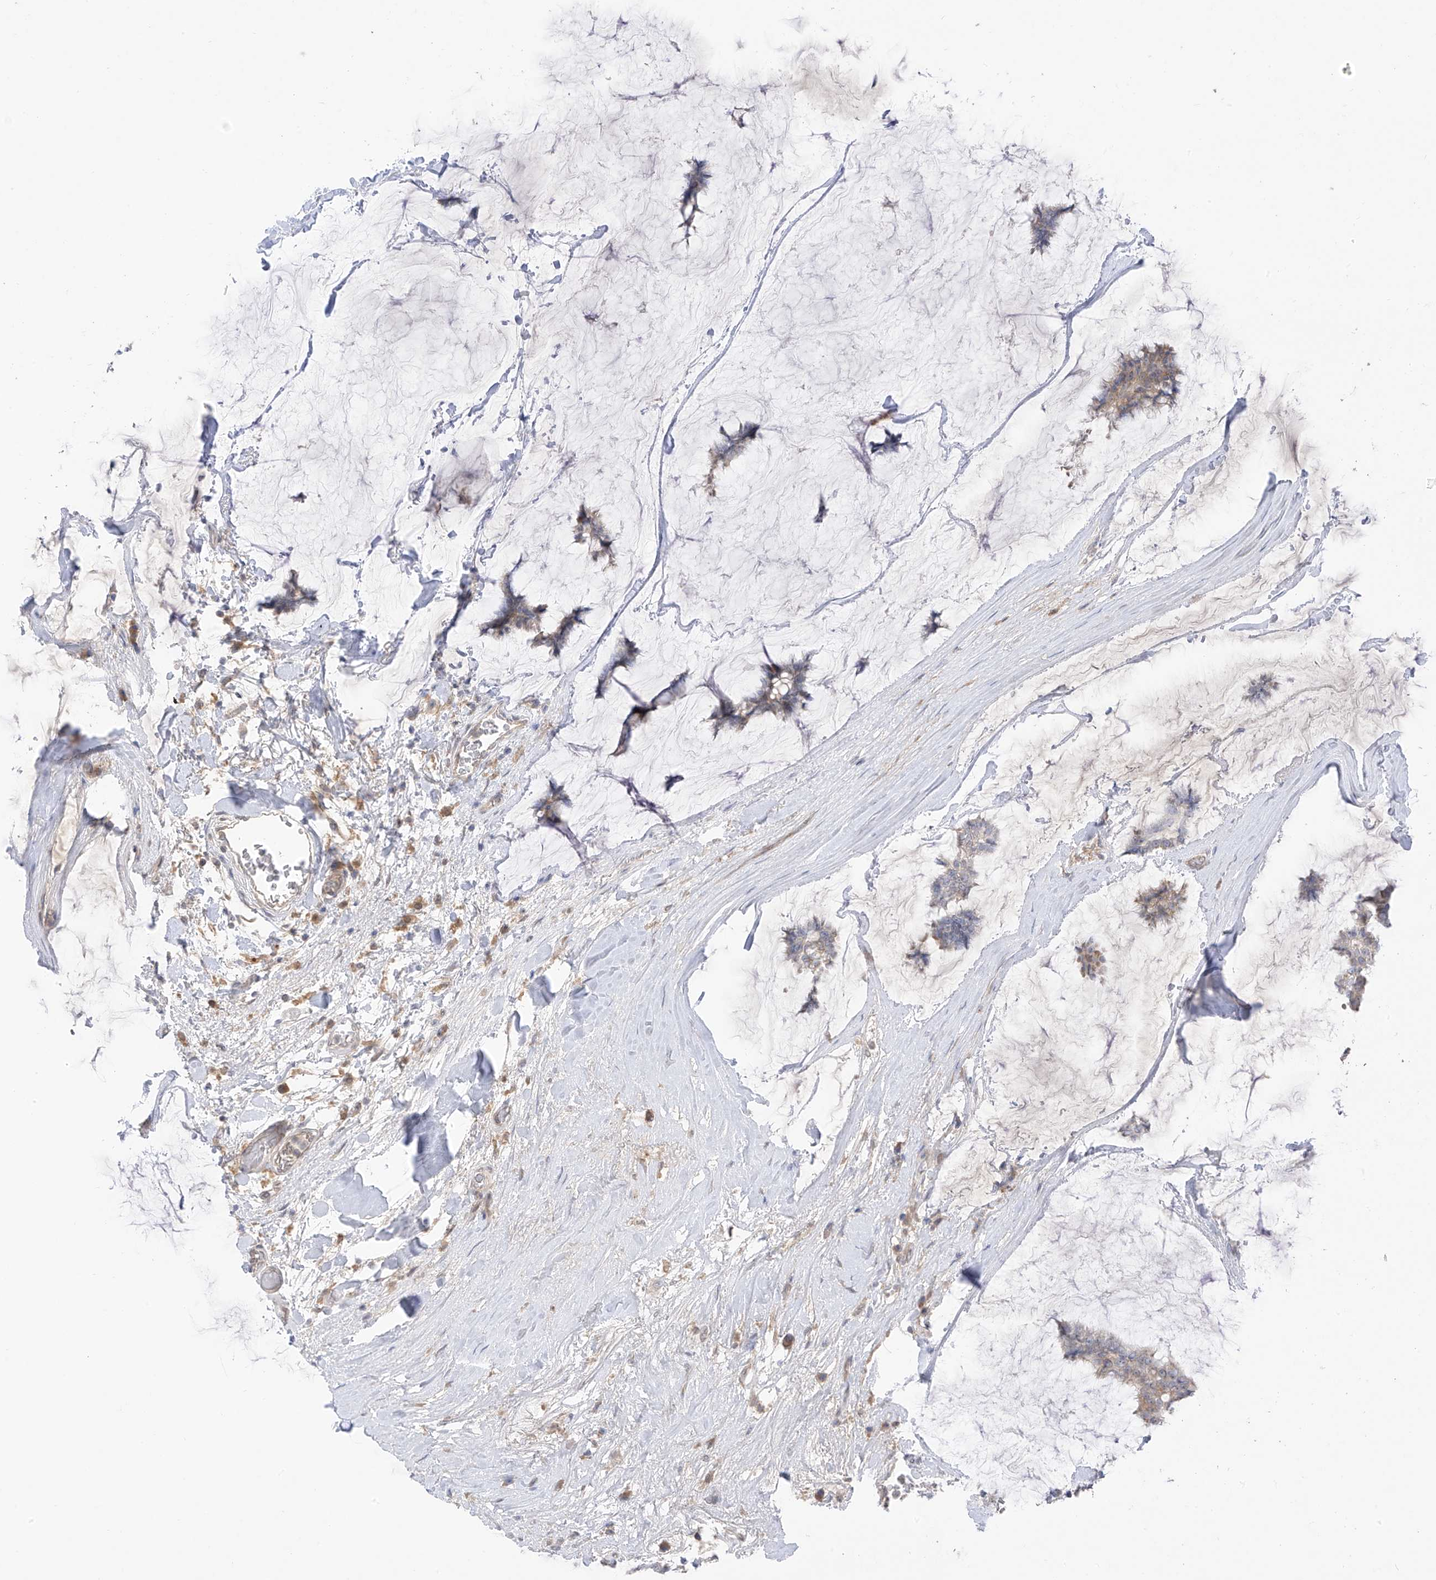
{"staining": {"intensity": "weak", "quantity": "25%-75%", "location": "cytoplasmic/membranous"}, "tissue": "breast cancer", "cell_type": "Tumor cells", "image_type": "cancer", "snomed": [{"axis": "morphology", "description": "Duct carcinoma"}, {"axis": "topography", "description": "Breast"}], "caption": "Protein staining of infiltrating ductal carcinoma (breast) tissue exhibits weak cytoplasmic/membranous staining in approximately 25%-75% of tumor cells. Immunohistochemistry stains the protein of interest in brown and the nuclei are stained blue.", "gene": "NALCN", "patient": {"sex": "female", "age": 93}}